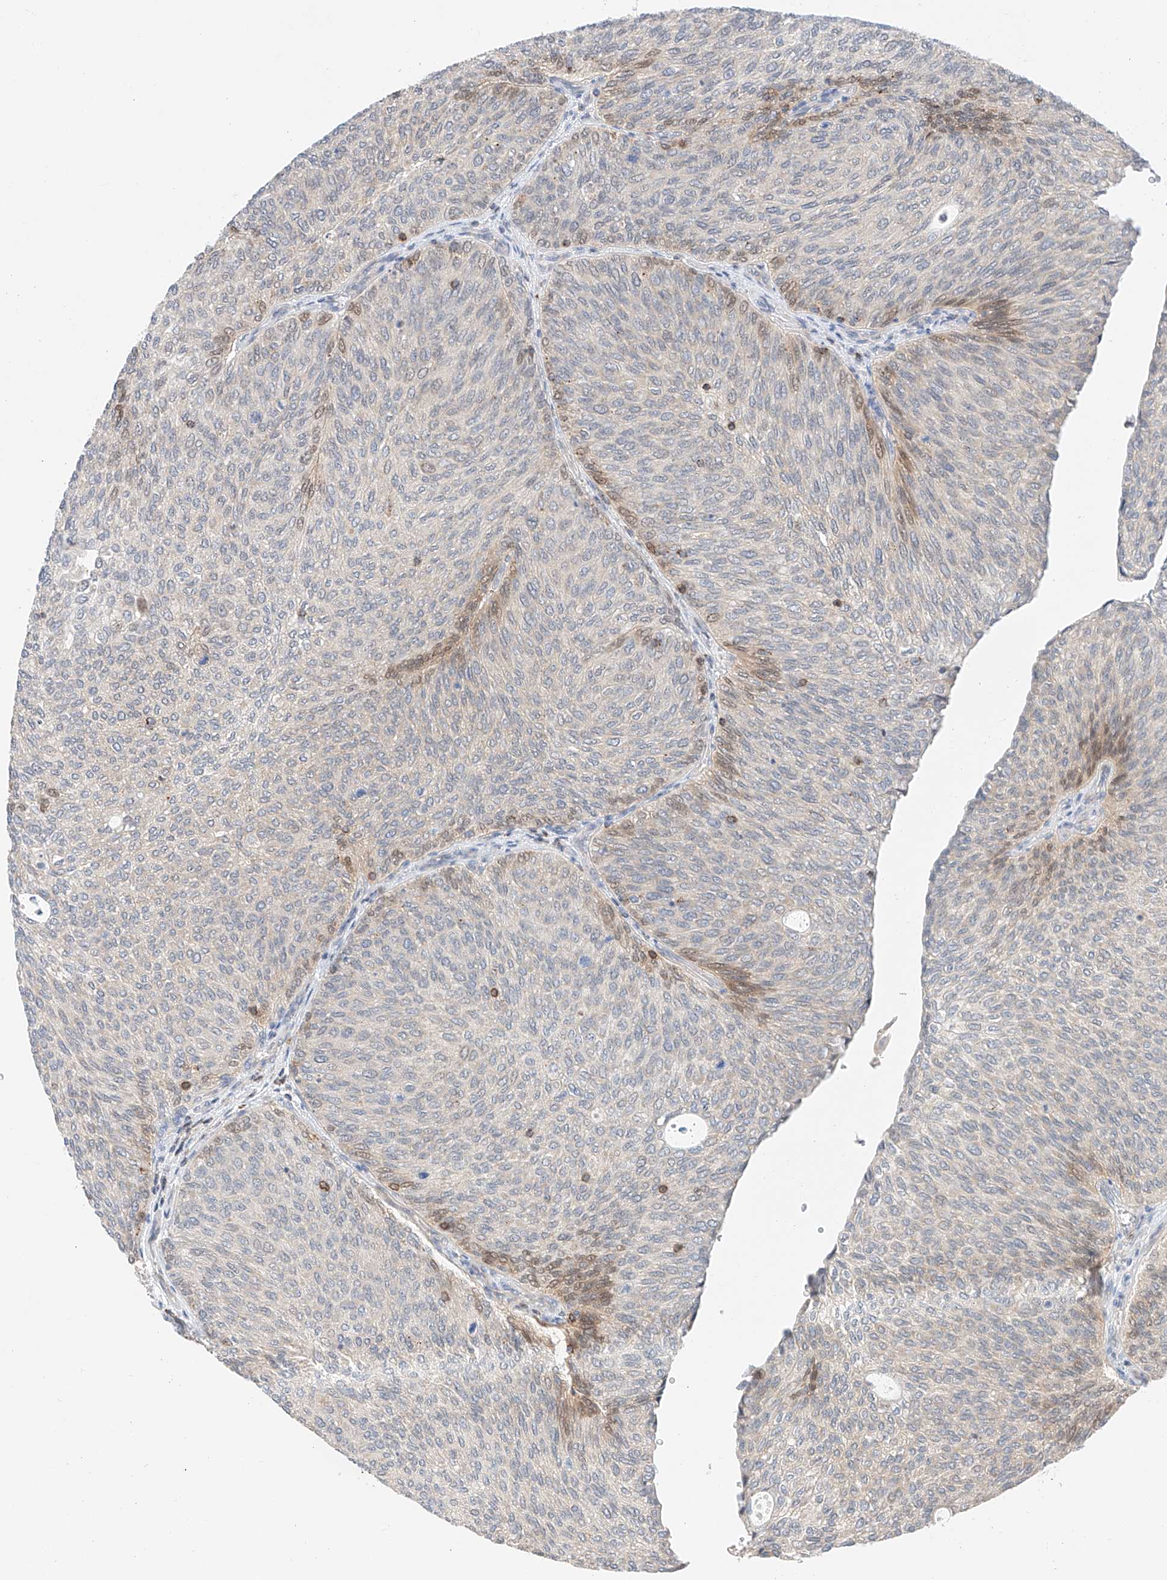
{"staining": {"intensity": "weak", "quantity": "<25%", "location": "cytoplasmic/membranous,nuclear"}, "tissue": "urothelial cancer", "cell_type": "Tumor cells", "image_type": "cancer", "snomed": [{"axis": "morphology", "description": "Urothelial carcinoma, Low grade"}, {"axis": "topography", "description": "Urinary bladder"}], "caption": "Tumor cells show no significant protein staining in low-grade urothelial carcinoma.", "gene": "MFN2", "patient": {"sex": "female", "age": 79}}